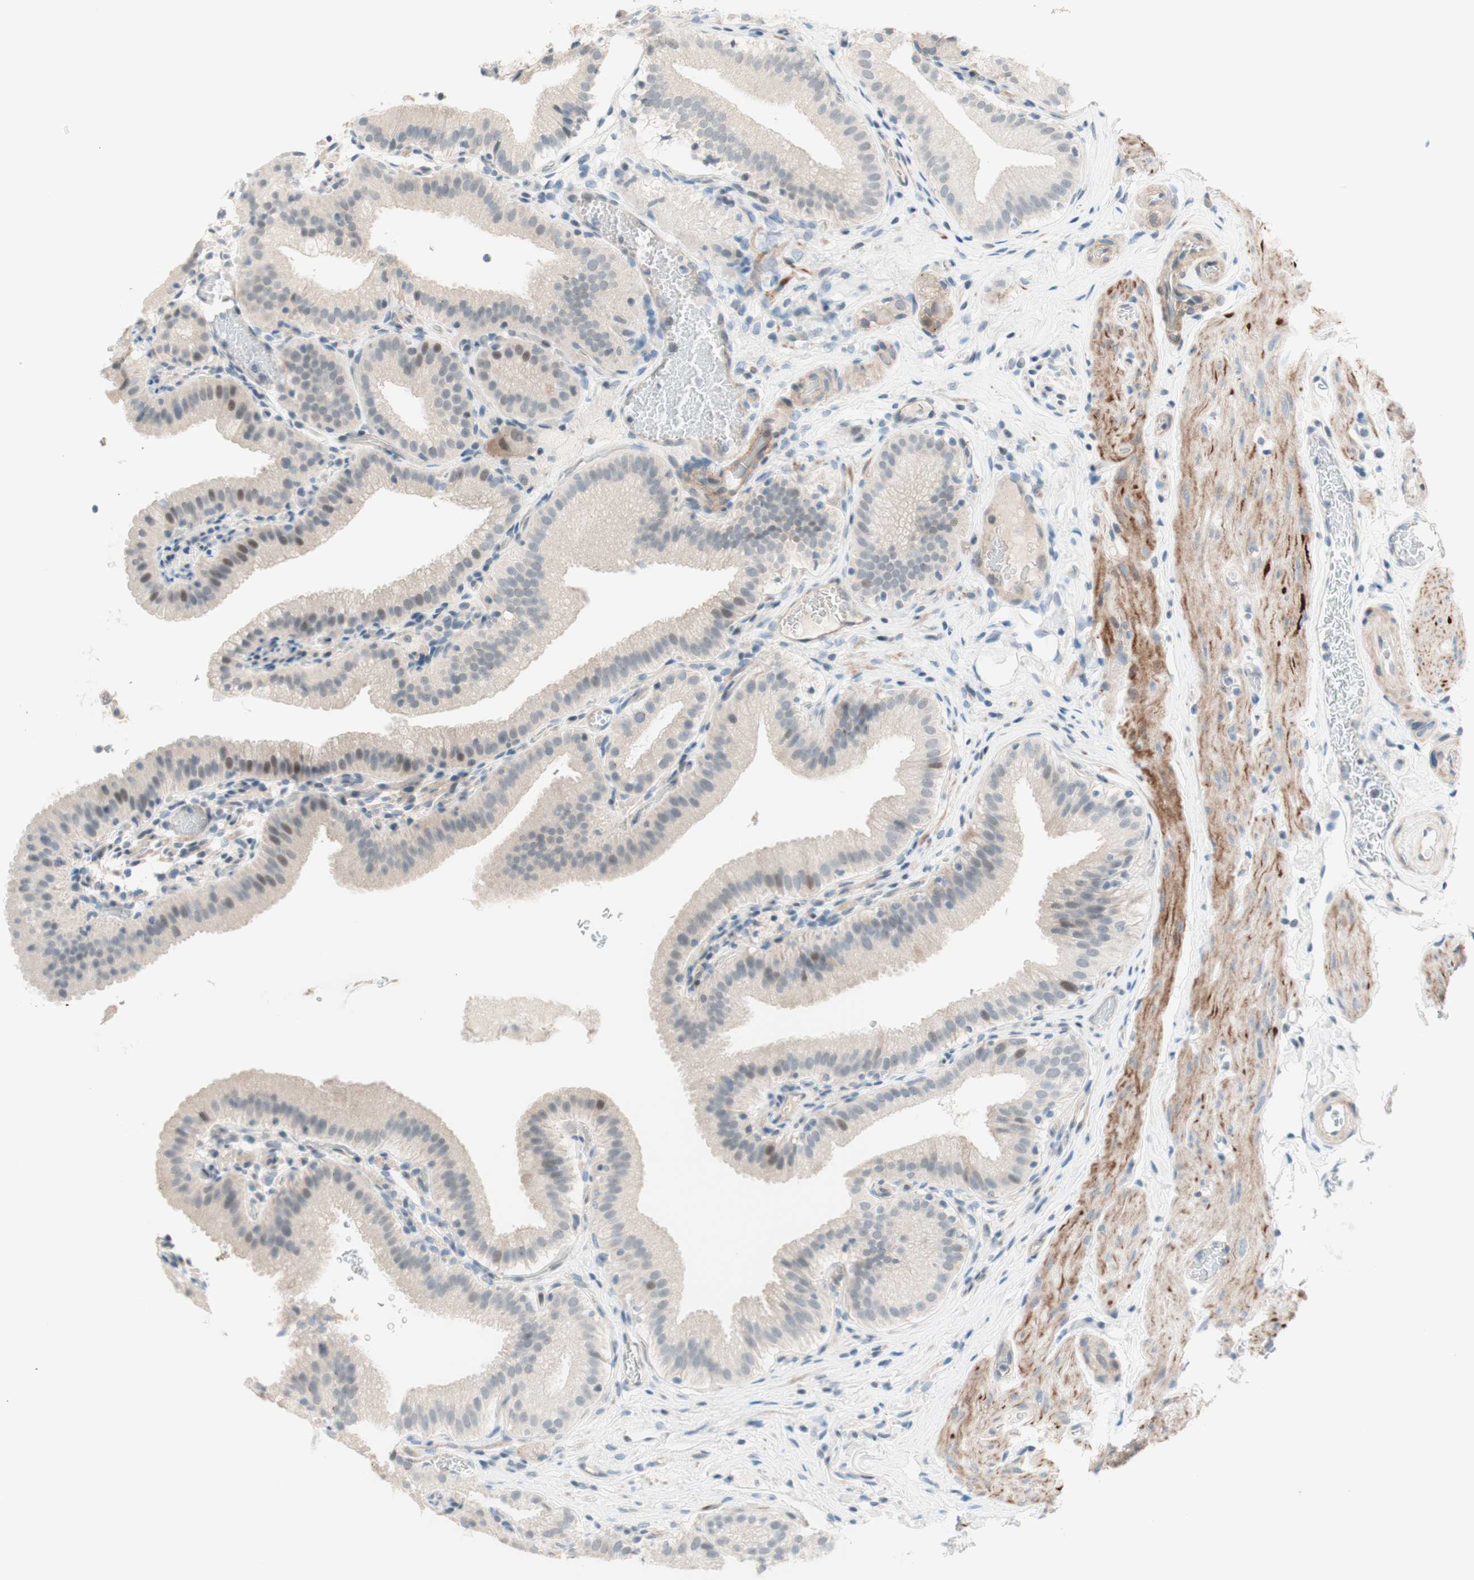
{"staining": {"intensity": "weak", "quantity": "25%-75%", "location": "cytoplasmic/membranous,nuclear"}, "tissue": "gallbladder", "cell_type": "Glandular cells", "image_type": "normal", "snomed": [{"axis": "morphology", "description": "Normal tissue, NOS"}, {"axis": "topography", "description": "Gallbladder"}], "caption": "IHC of benign human gallbladder exhibits low levels of weak cytoplasmic/membranous,nuclear expression in approximately 25%-75% of glandular cells.", "gene": "JPH1", "patient": {"sex": "male", "age": 54}}